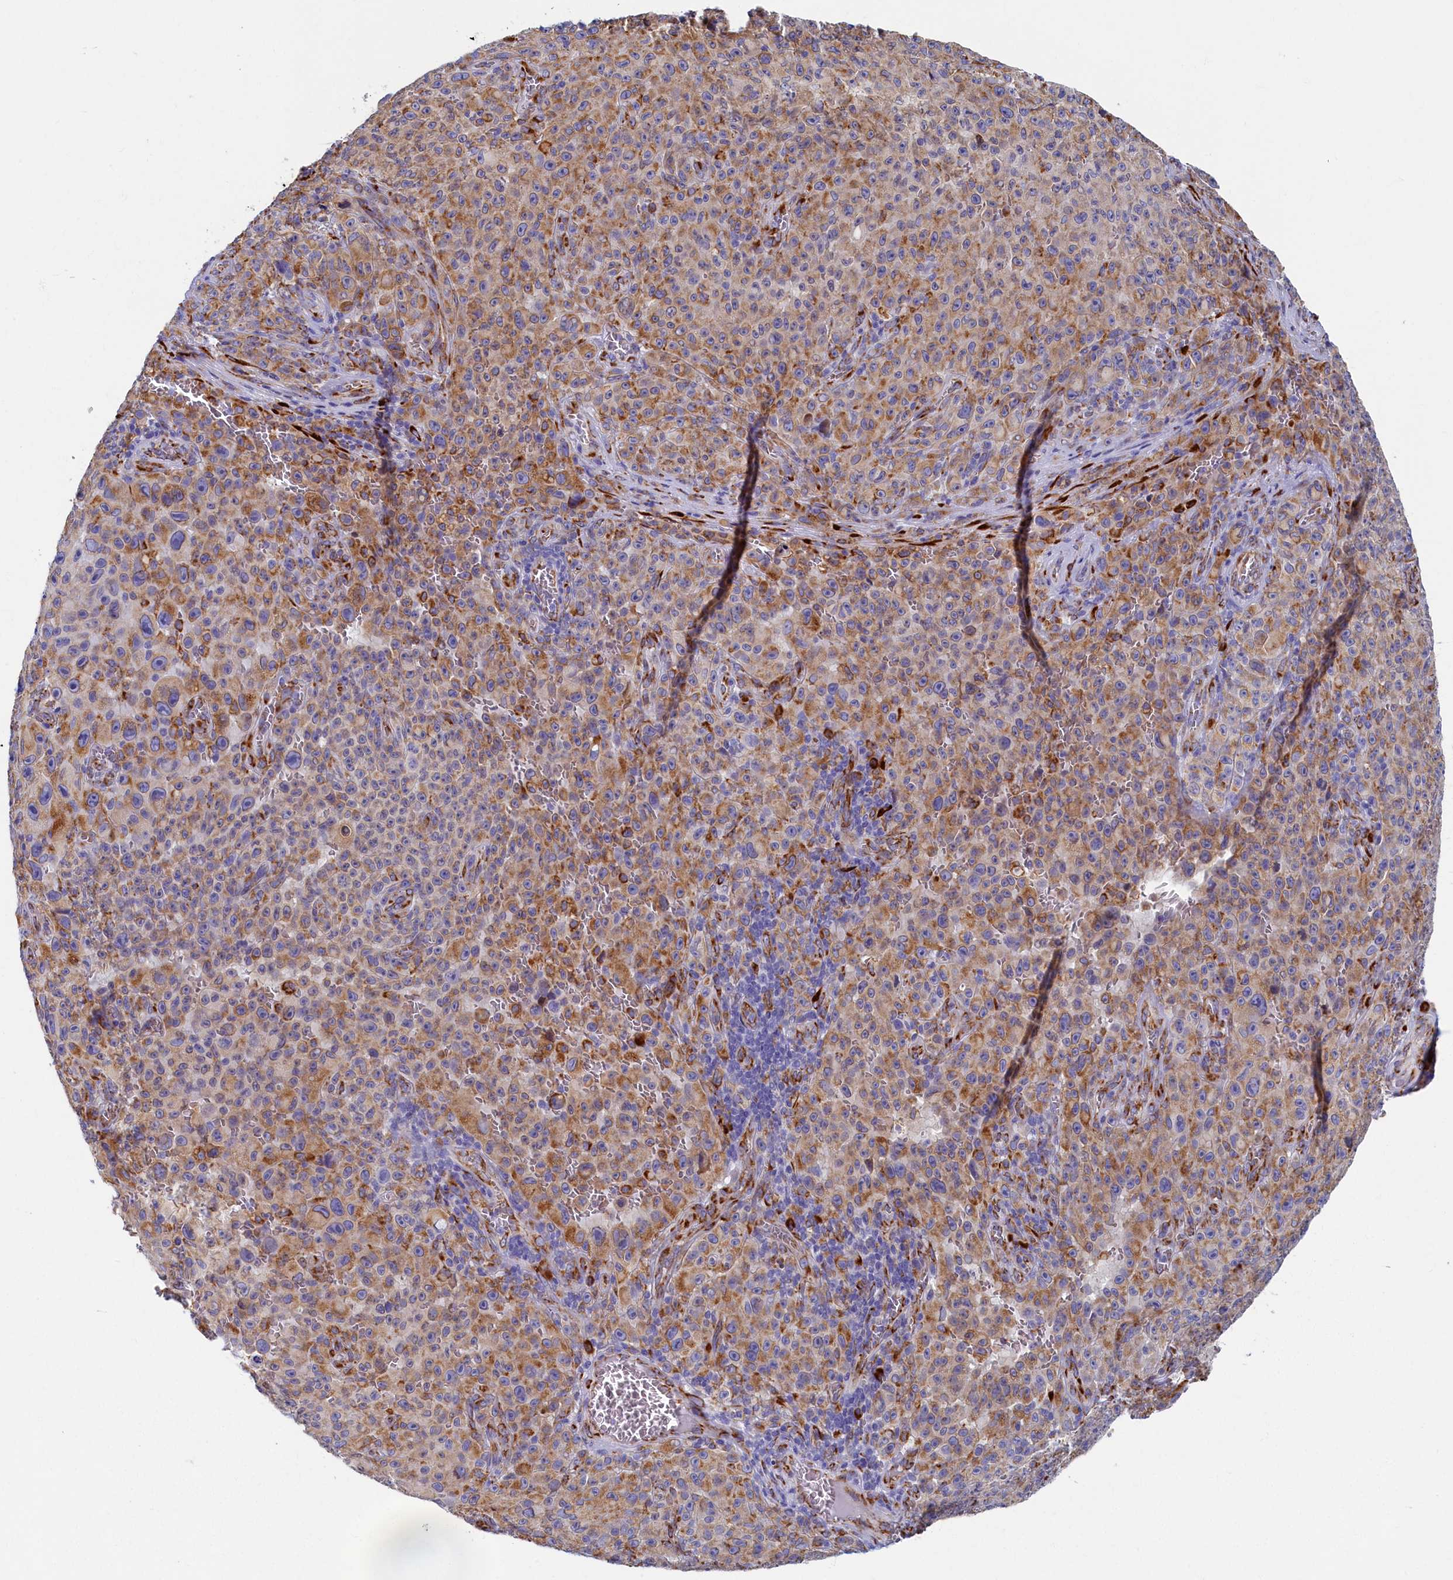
{"staining": {"intensity": "moderate", "quantity": ">75%", "location": "cytoplasmic/membranous"}, "tissue": "melanoma", "cell_type": "Tumor cells", "image_type": "cancer", "snomed": [{"axis": "morphology", "description": "Malignant melanoma, NOS"}, {"axis": "topography", "description": "Skin"}], "caption": "The image reveals immunohistochemical staining of melanoma. There is moderate cytoplasmic/membranous staining is present in about >75% of tumor cells.", "gene": "TMEM18", "patient": {"sex": "female", "age": 82}}